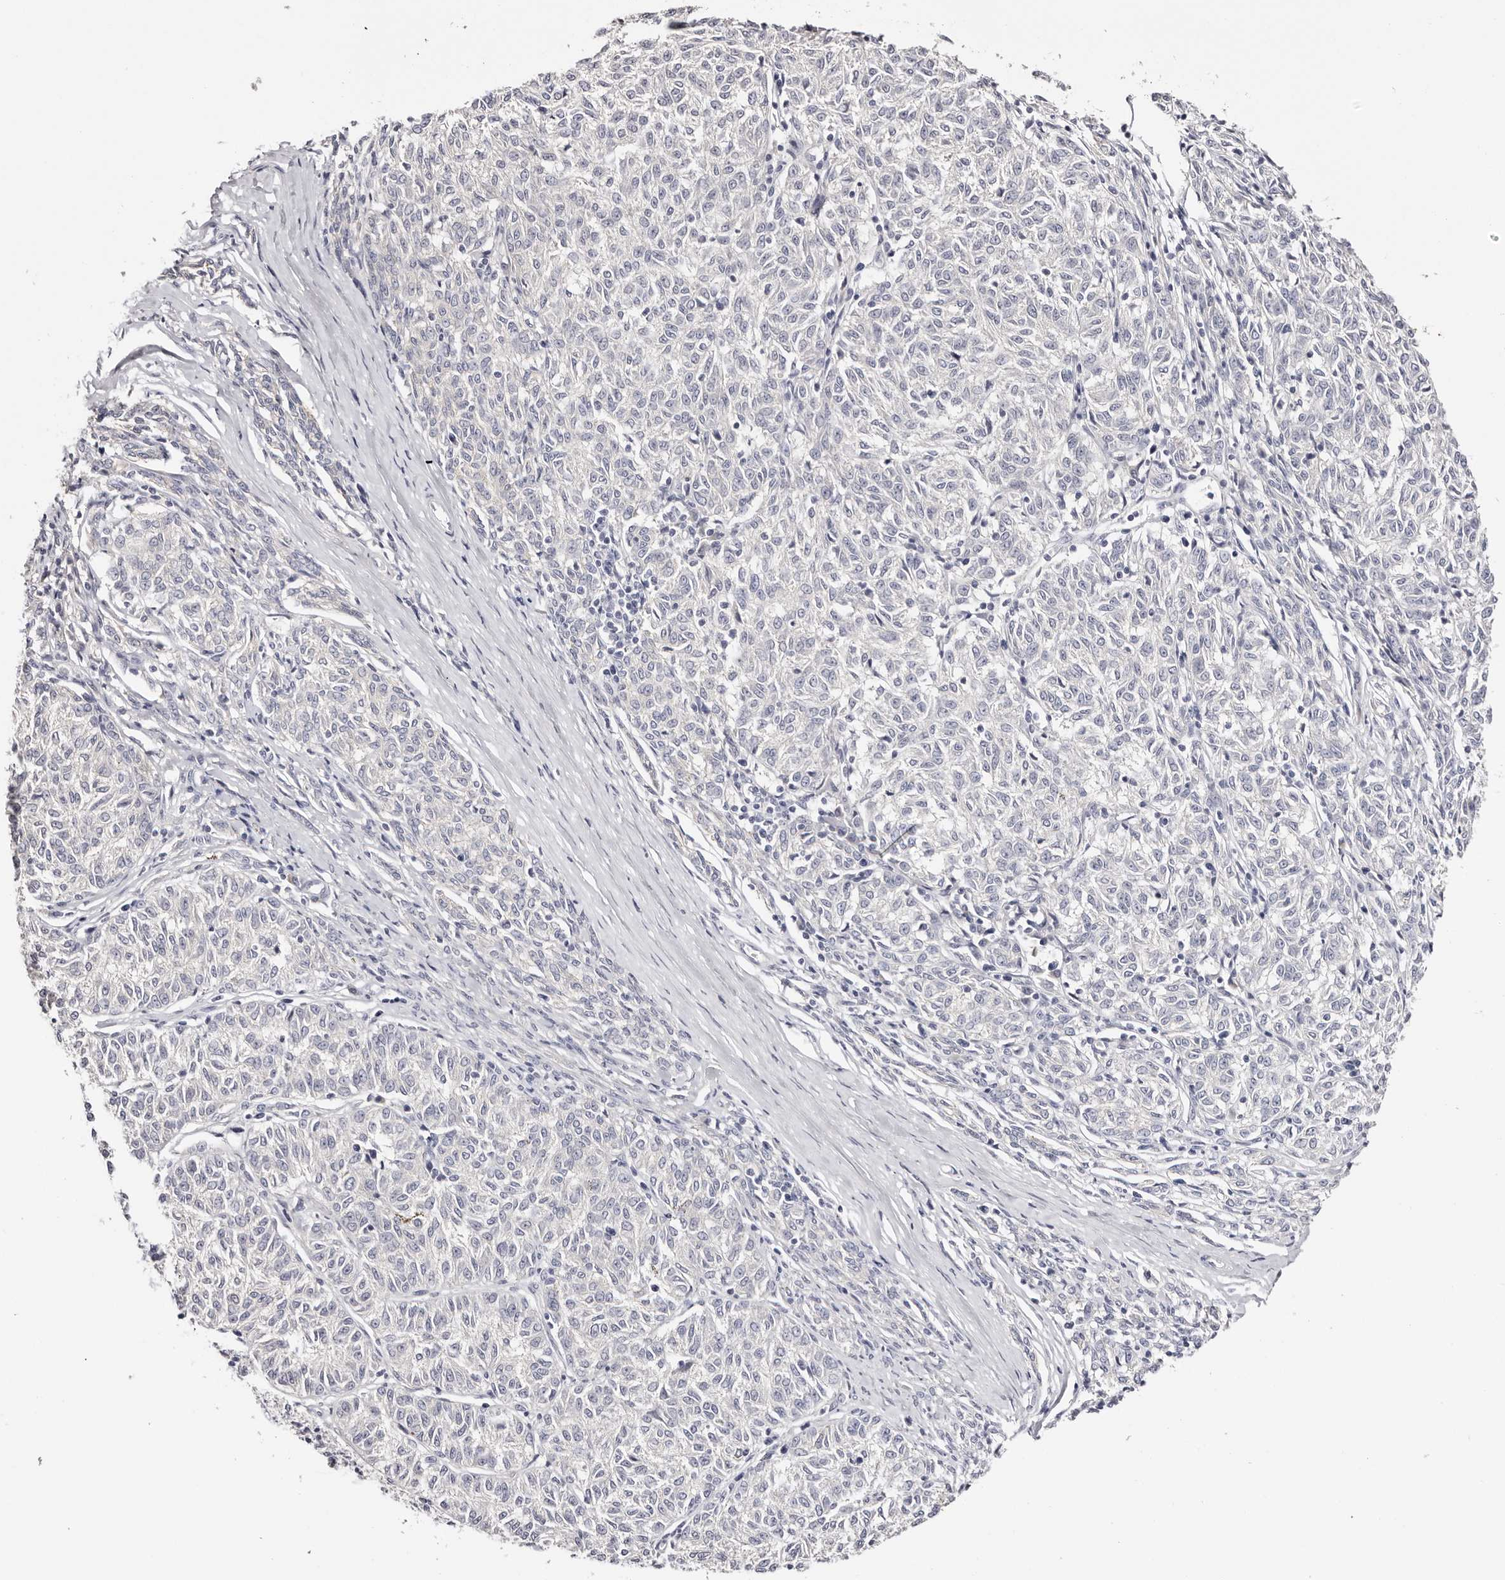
{"staining": {"intensity": "negative", "quantity": "none", "location": "none"}, "tissue": "melanoma", "cell_type": "Tumor cells", "image_type": "cancer", "snomed": [{"axis": "morphology", "description": "Malignant melanoma, NOS"}, {"axis": "topography", "description": "Skin"}], "caption": "Tumor cells show no significant protein staining in malignant melanoma.", "gene": "ROM1", "patient": {"sex": "female", "age": 72}}